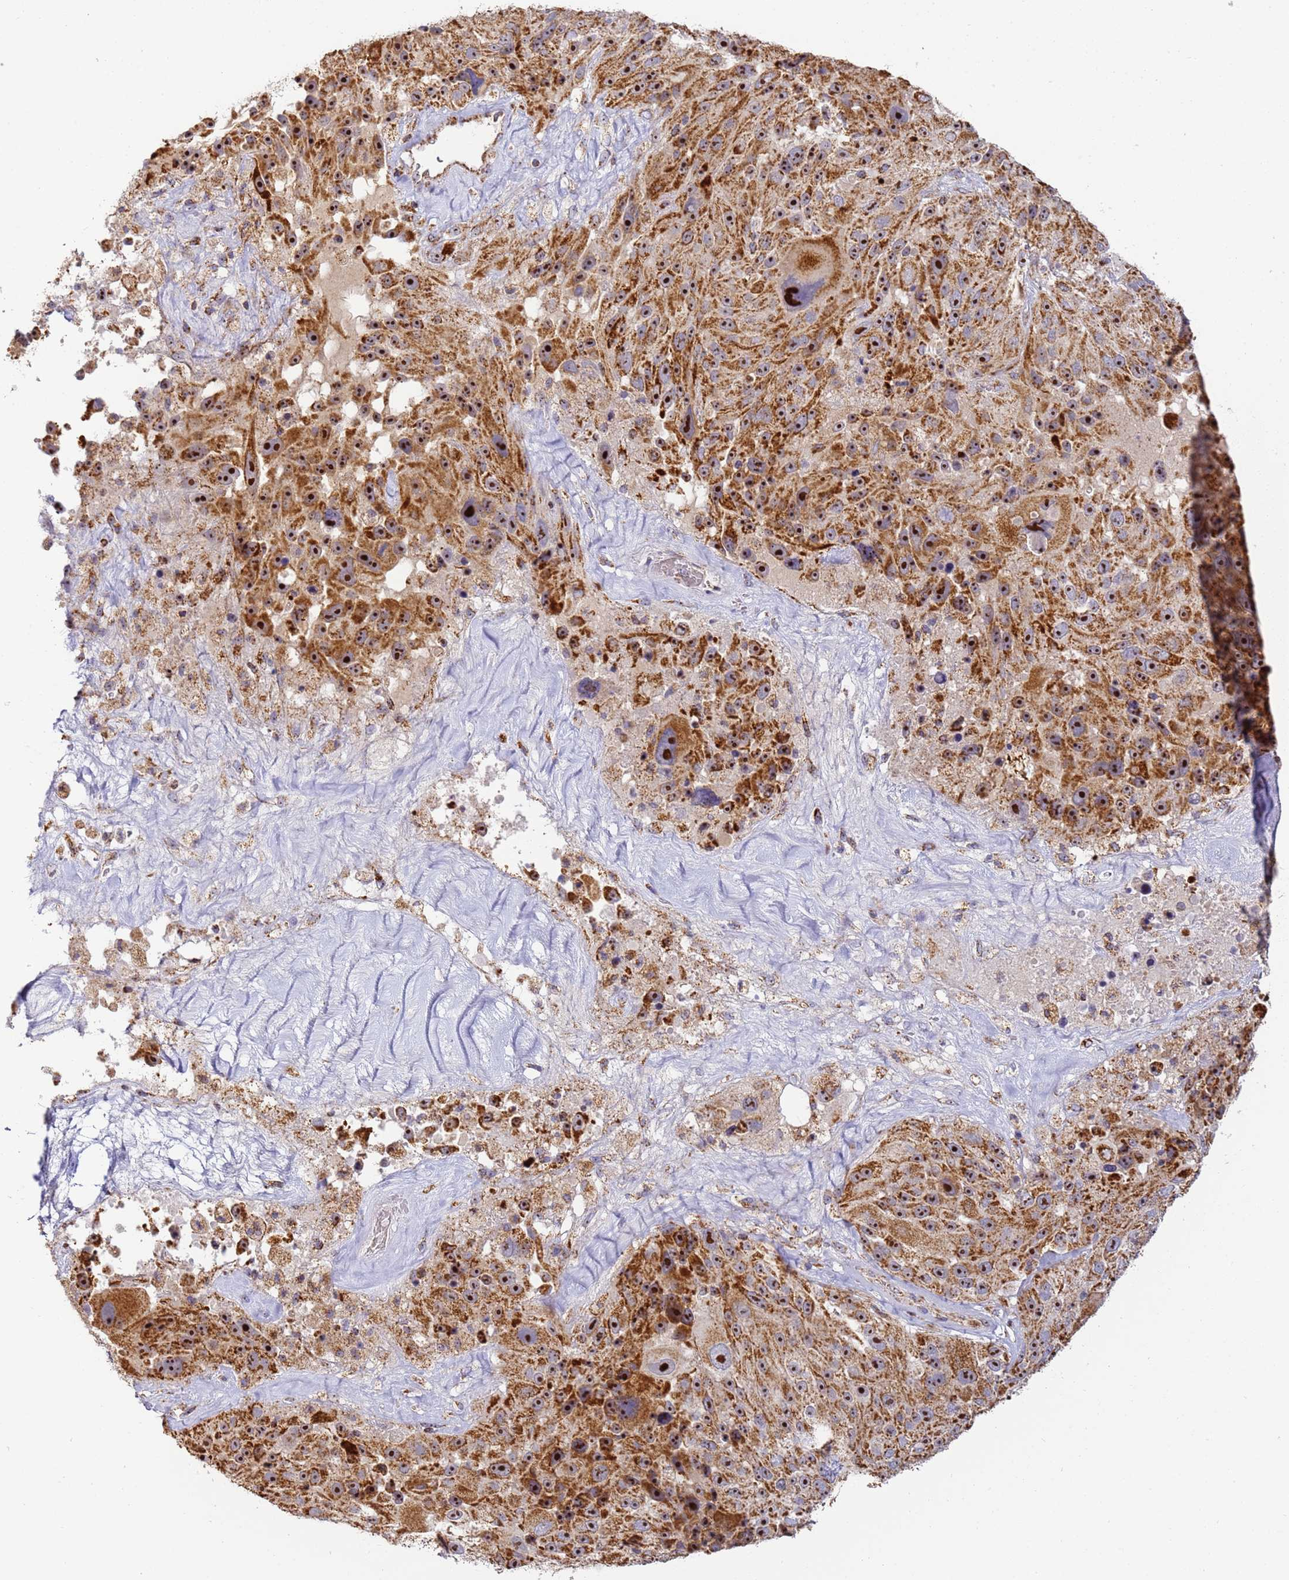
{"staining": {"intensity": "strong", "quantity": ">75%", "location": "cytoplasmic/membranous,nuclear"}, "tissue": "melanoma", "cell_type": "Tumor cells", "image_type": "cancer", "snomed": [{"axis": "morphology", "description": "Malignant melanoma, Metastatic site"}, {"axis": "topography", "description": "Lymph node"}], "caption": "Protein staining of malignant melanoma (metastatic site) tissue shows strong cytoplasmic/membranous and nuclear positivity in about >75% of tumor cells.", "gene": "FRG2C", "patient": {"sex": "male", "age": 62}}